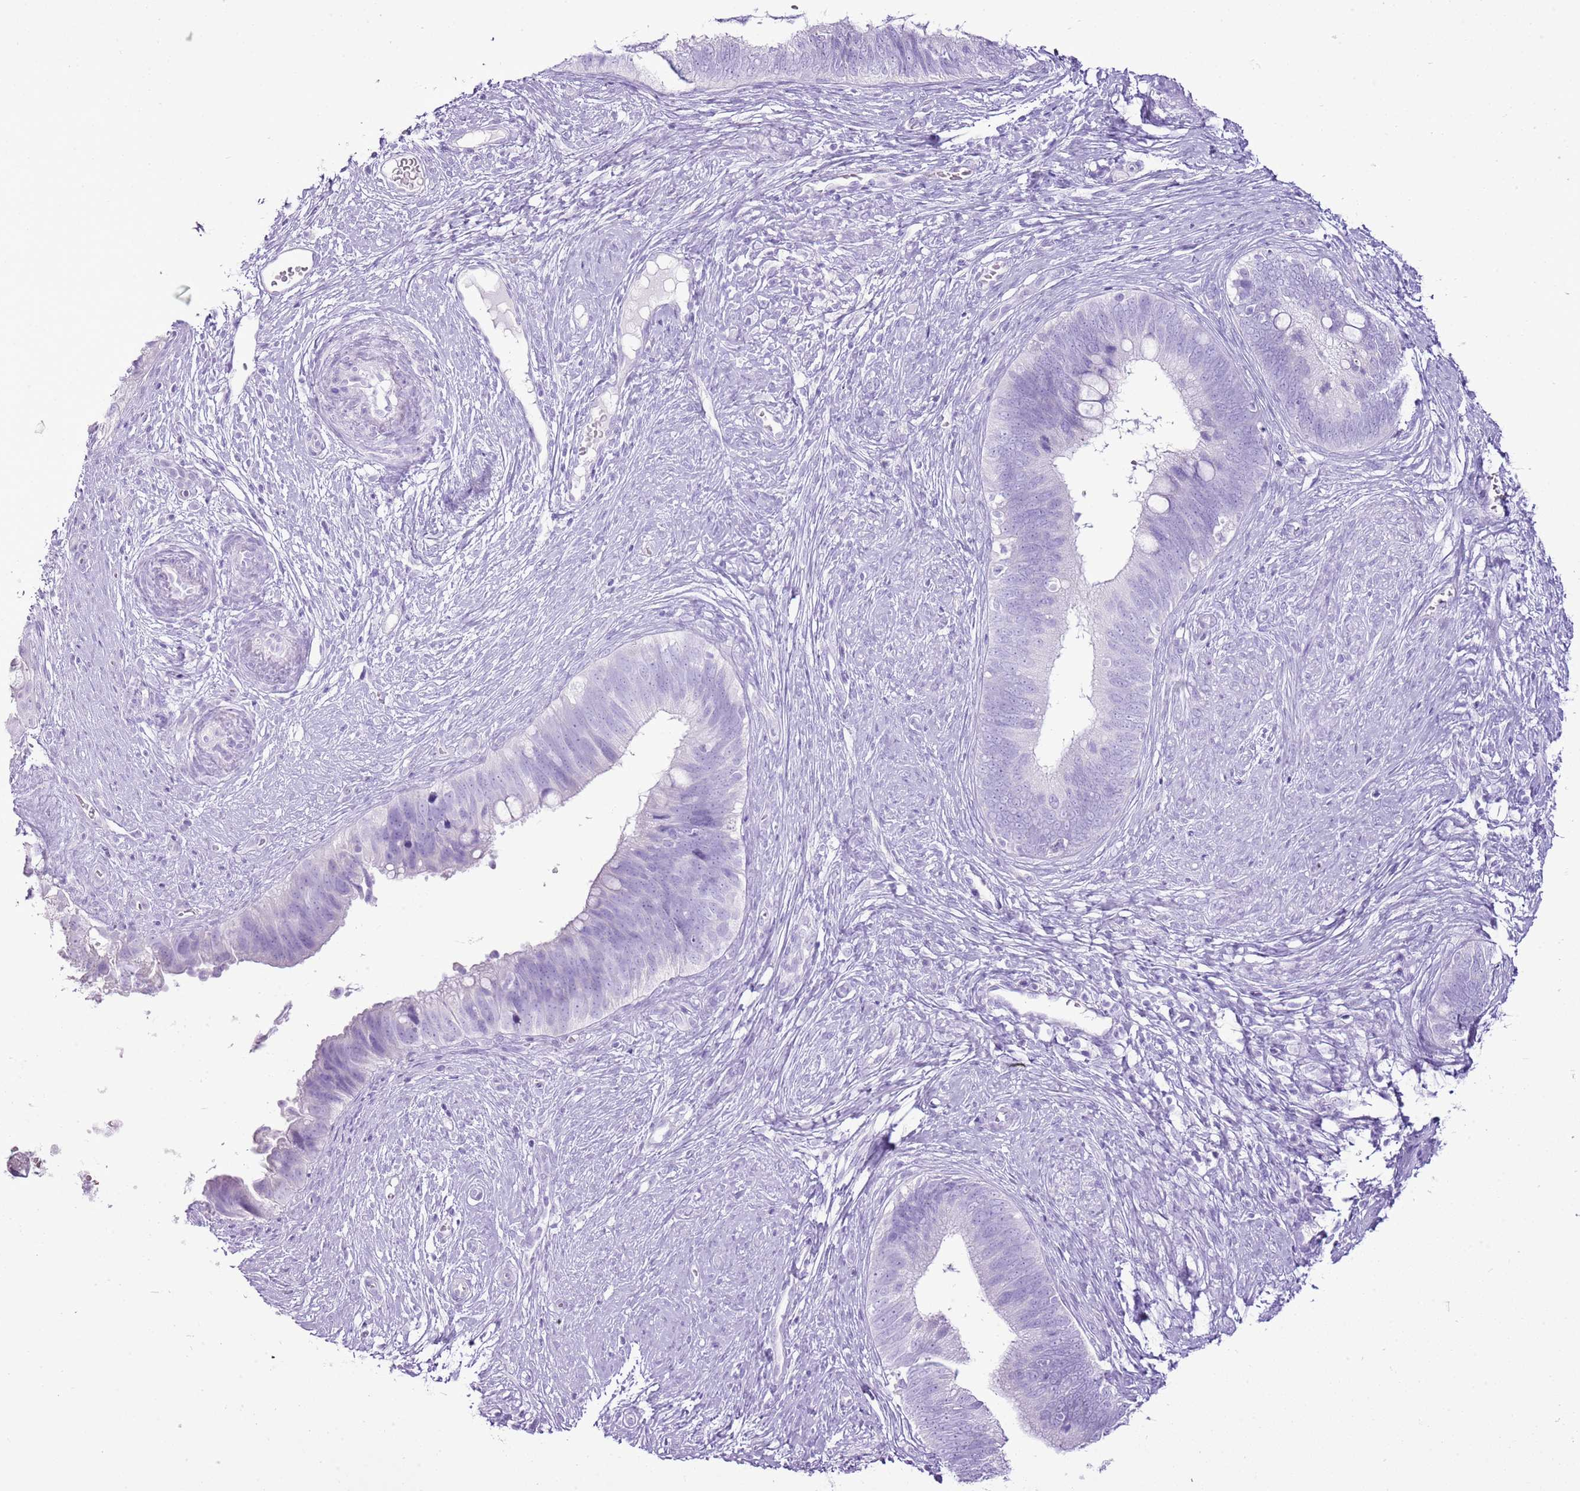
{"staining": {"intensity": "negative", "quantity": "none", "location": "none"}, "tissue": "cervical cancer", "cell_type": "Tumor cells", "image_type": "cancer", "snomed": [{"axis": "morphology", "description": "Adenocarcinoma, NOS"}, {"axis": "topography", "description": "Cervix"}], "caption": "The histopathology image exhibits no staining of tumor cells in cervical cancer (adenocarcinoma). (Stains: DAB immunohistochemistry (IHC) with hematoxylin counter stain, Microscopy: brightfield microscopy at high magnification).", "gene": "CNFN", "patient": {"sex": "female", "age": 42}}